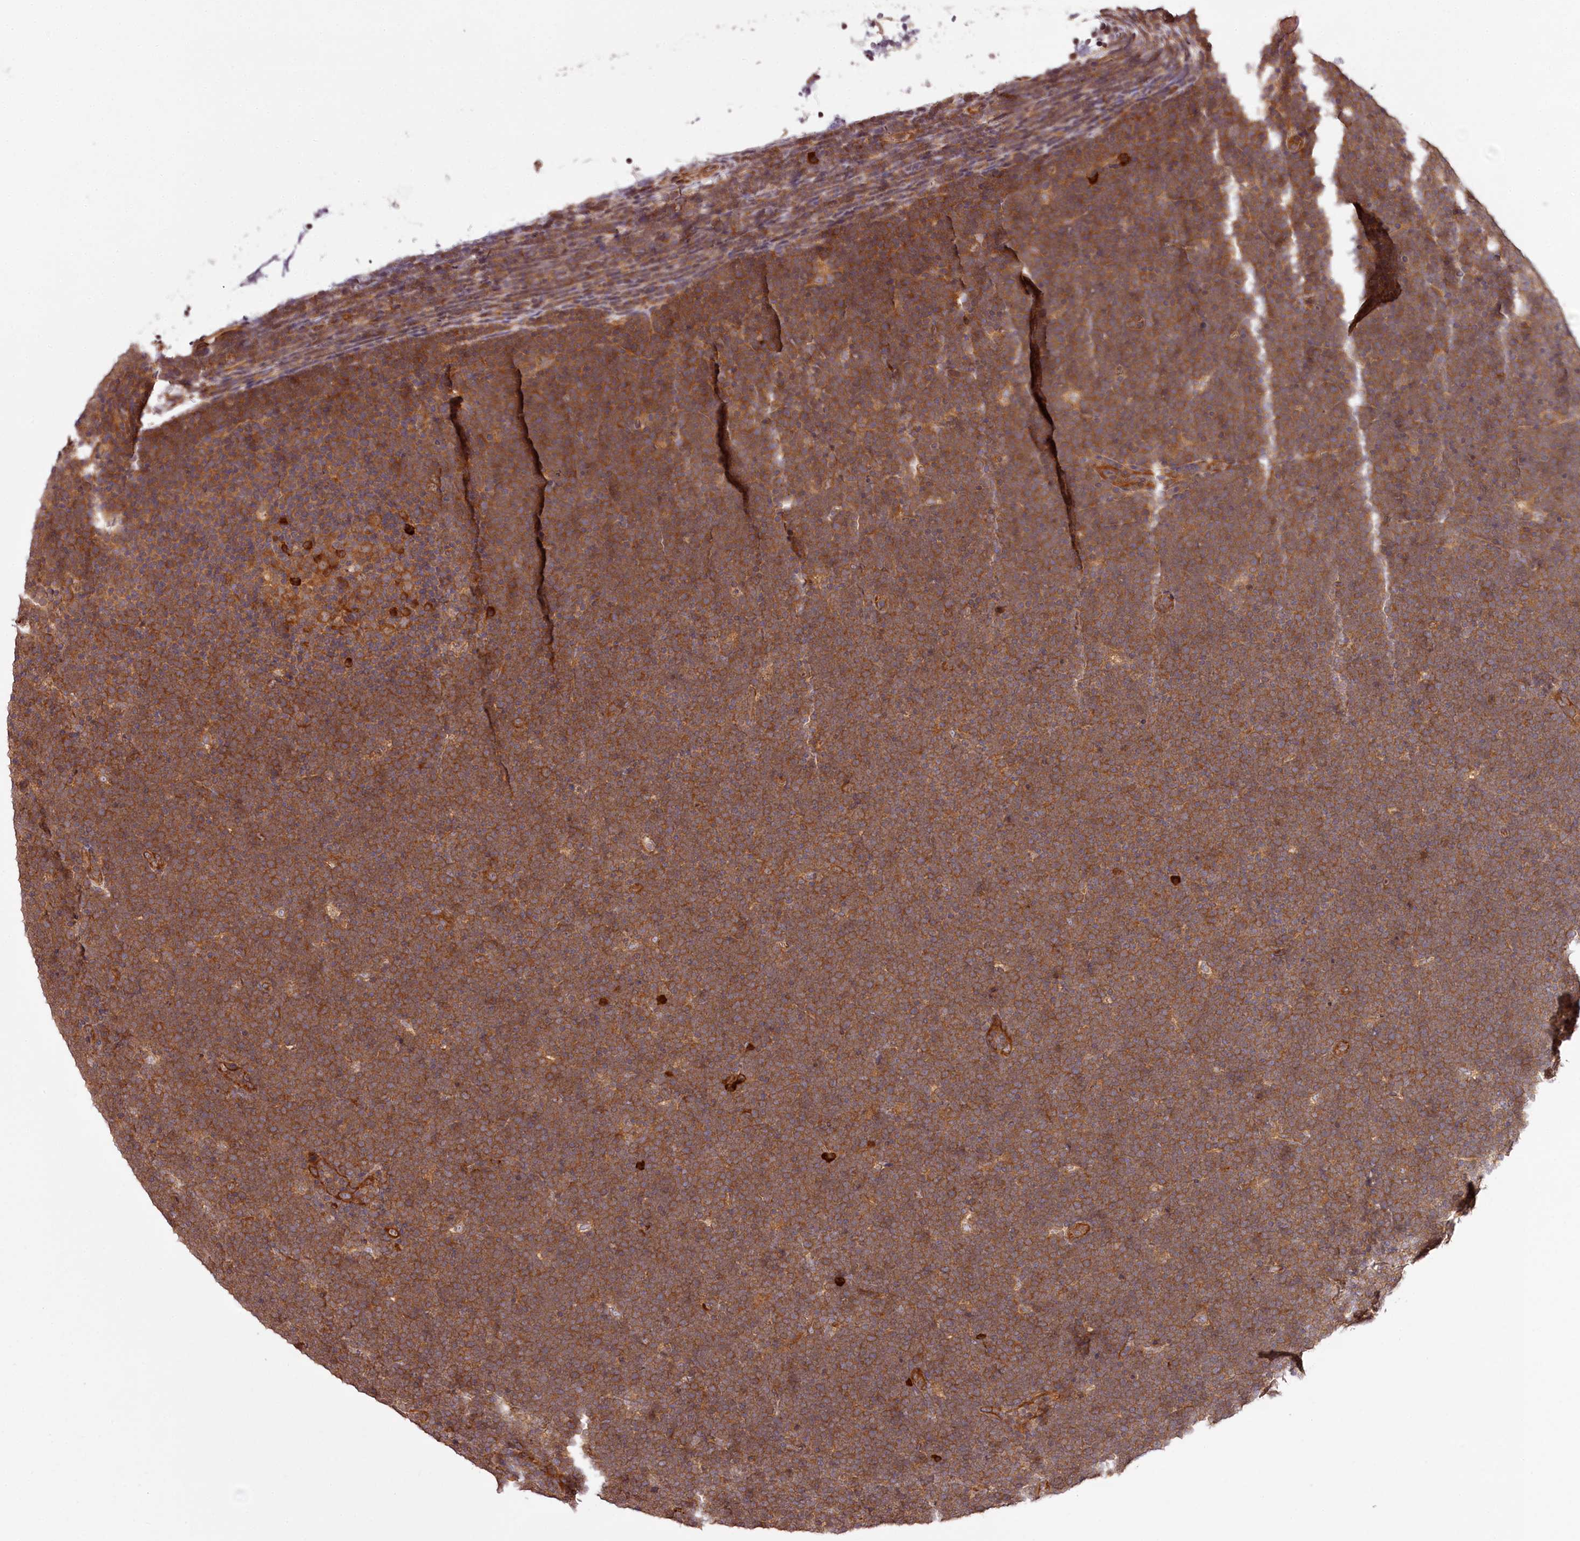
{"staining": {"intensity": "strong", "quantity": ">75%", "location": "cytoplasmic/membranous"}, "tissue": "lymphoma", "cell_type": "Tumor cells", "image_type": "cancer", "snomed": [{"axis": "morphology", "description": "Malignant lymphoma, non-Hodgkin's type, High grade"}, {"axis": "topography", "description": "Lymph node"}], "caption": "An immunohistochemistry (IHC) histopathology image of neoplastic tissue is shown. Protein staining in brown shows strong cytoplasmic/membranous positivity in malignant lymphoma, non-Hodgkin's type (high-grade) within tumor cells.", "gene": "TARS1", "patient": {"sex": "male", "age": 13}}